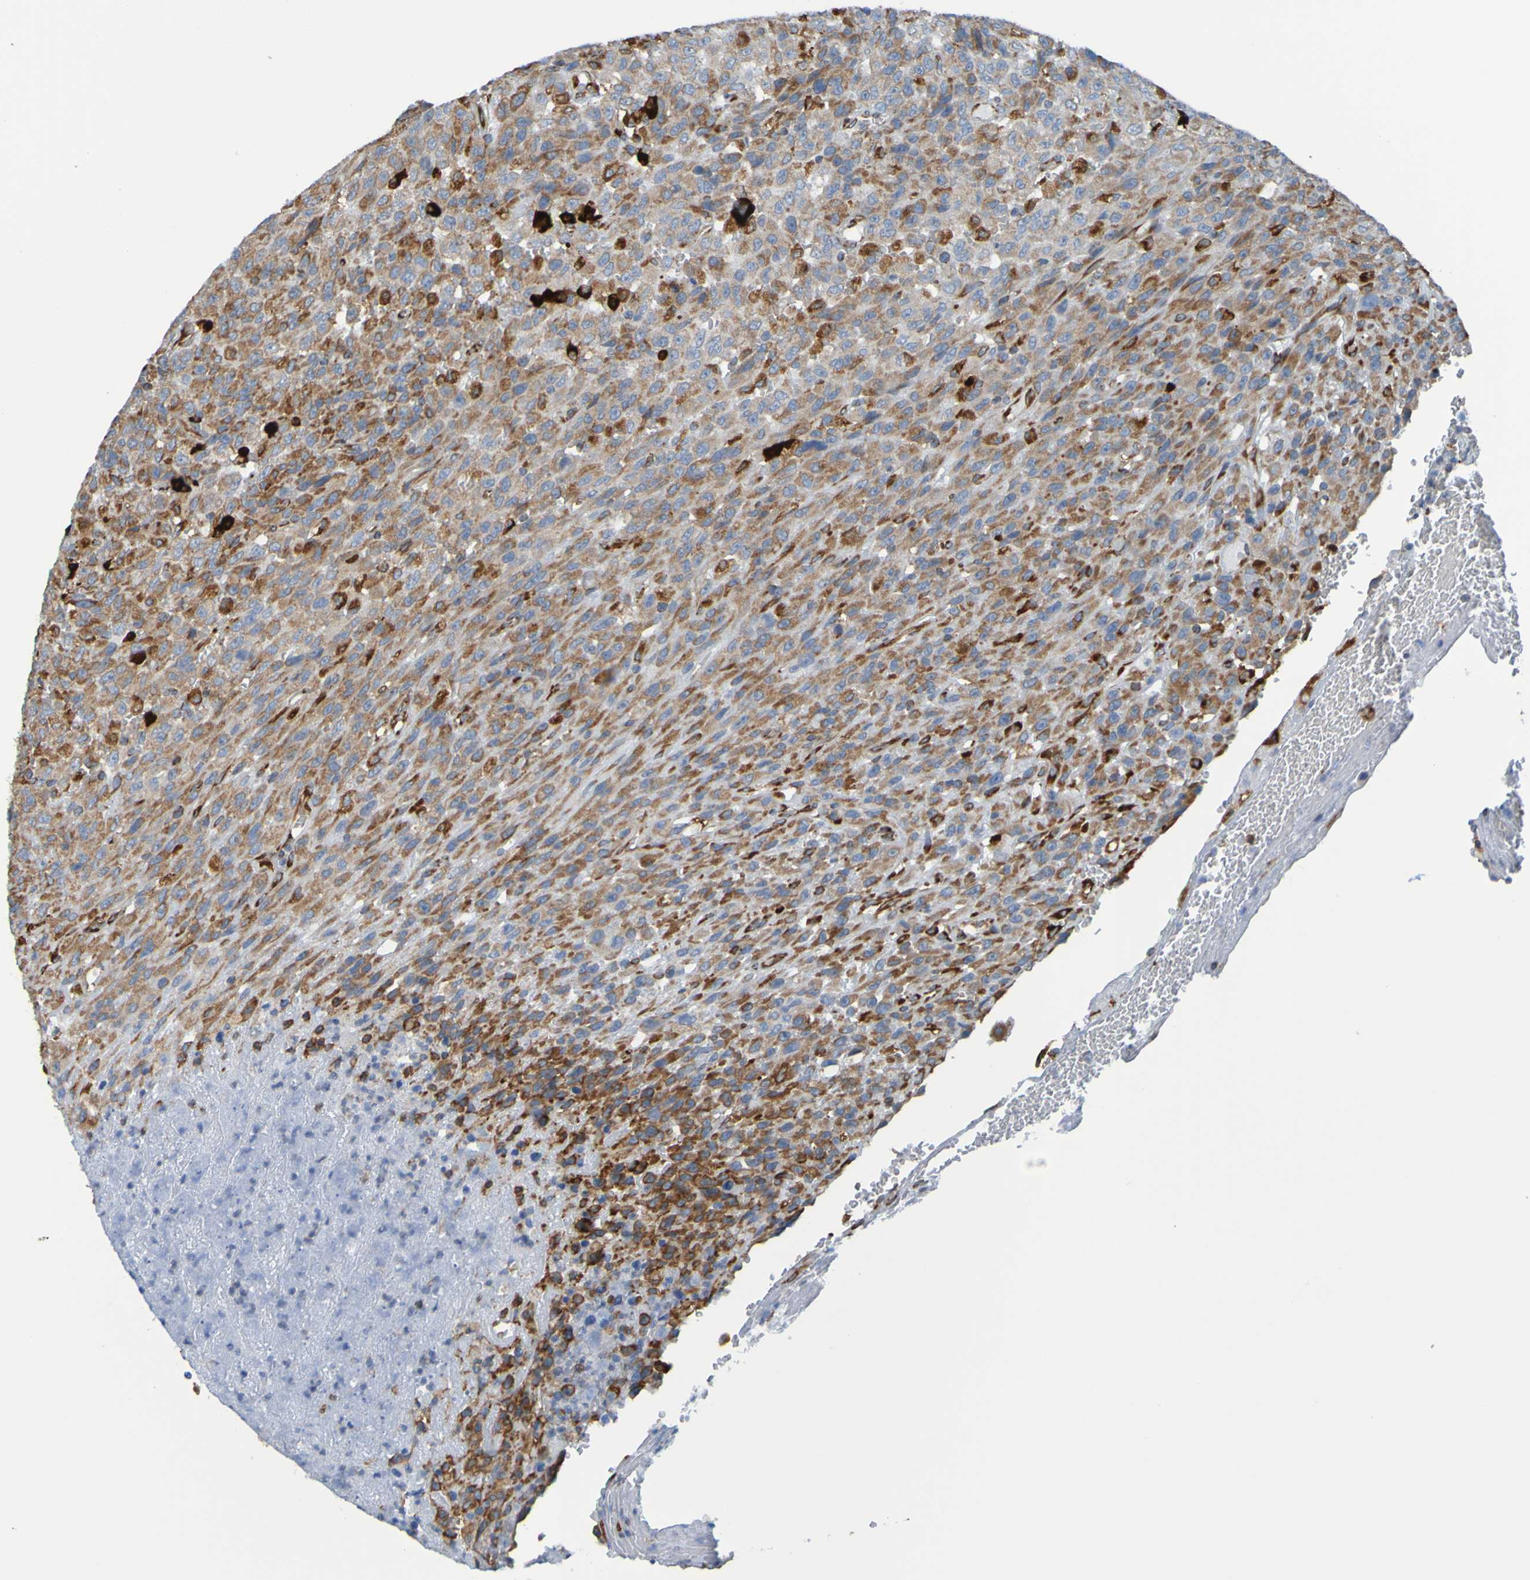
{"staining": {"intensity": "moderate", "quantity": ">75%", "location": "cytoplasmic/membranous"}, "tissue": "urothelial cancer", "cell_type": "Tumor cells", "image_type": "cancer", "snomed": [{"axis": "morphology", "description": "Urothelial carcinoma, High grade"}, {"axis": "topography", "description": "Urinary bladder"}], "caption": "Moderate cytoplasmic/membranous expression is appreciated in approximately >75% of tumor cells in urothelial cancer.", "gene": "SSR1", "patient": {"sex": "male", "age": 66}}